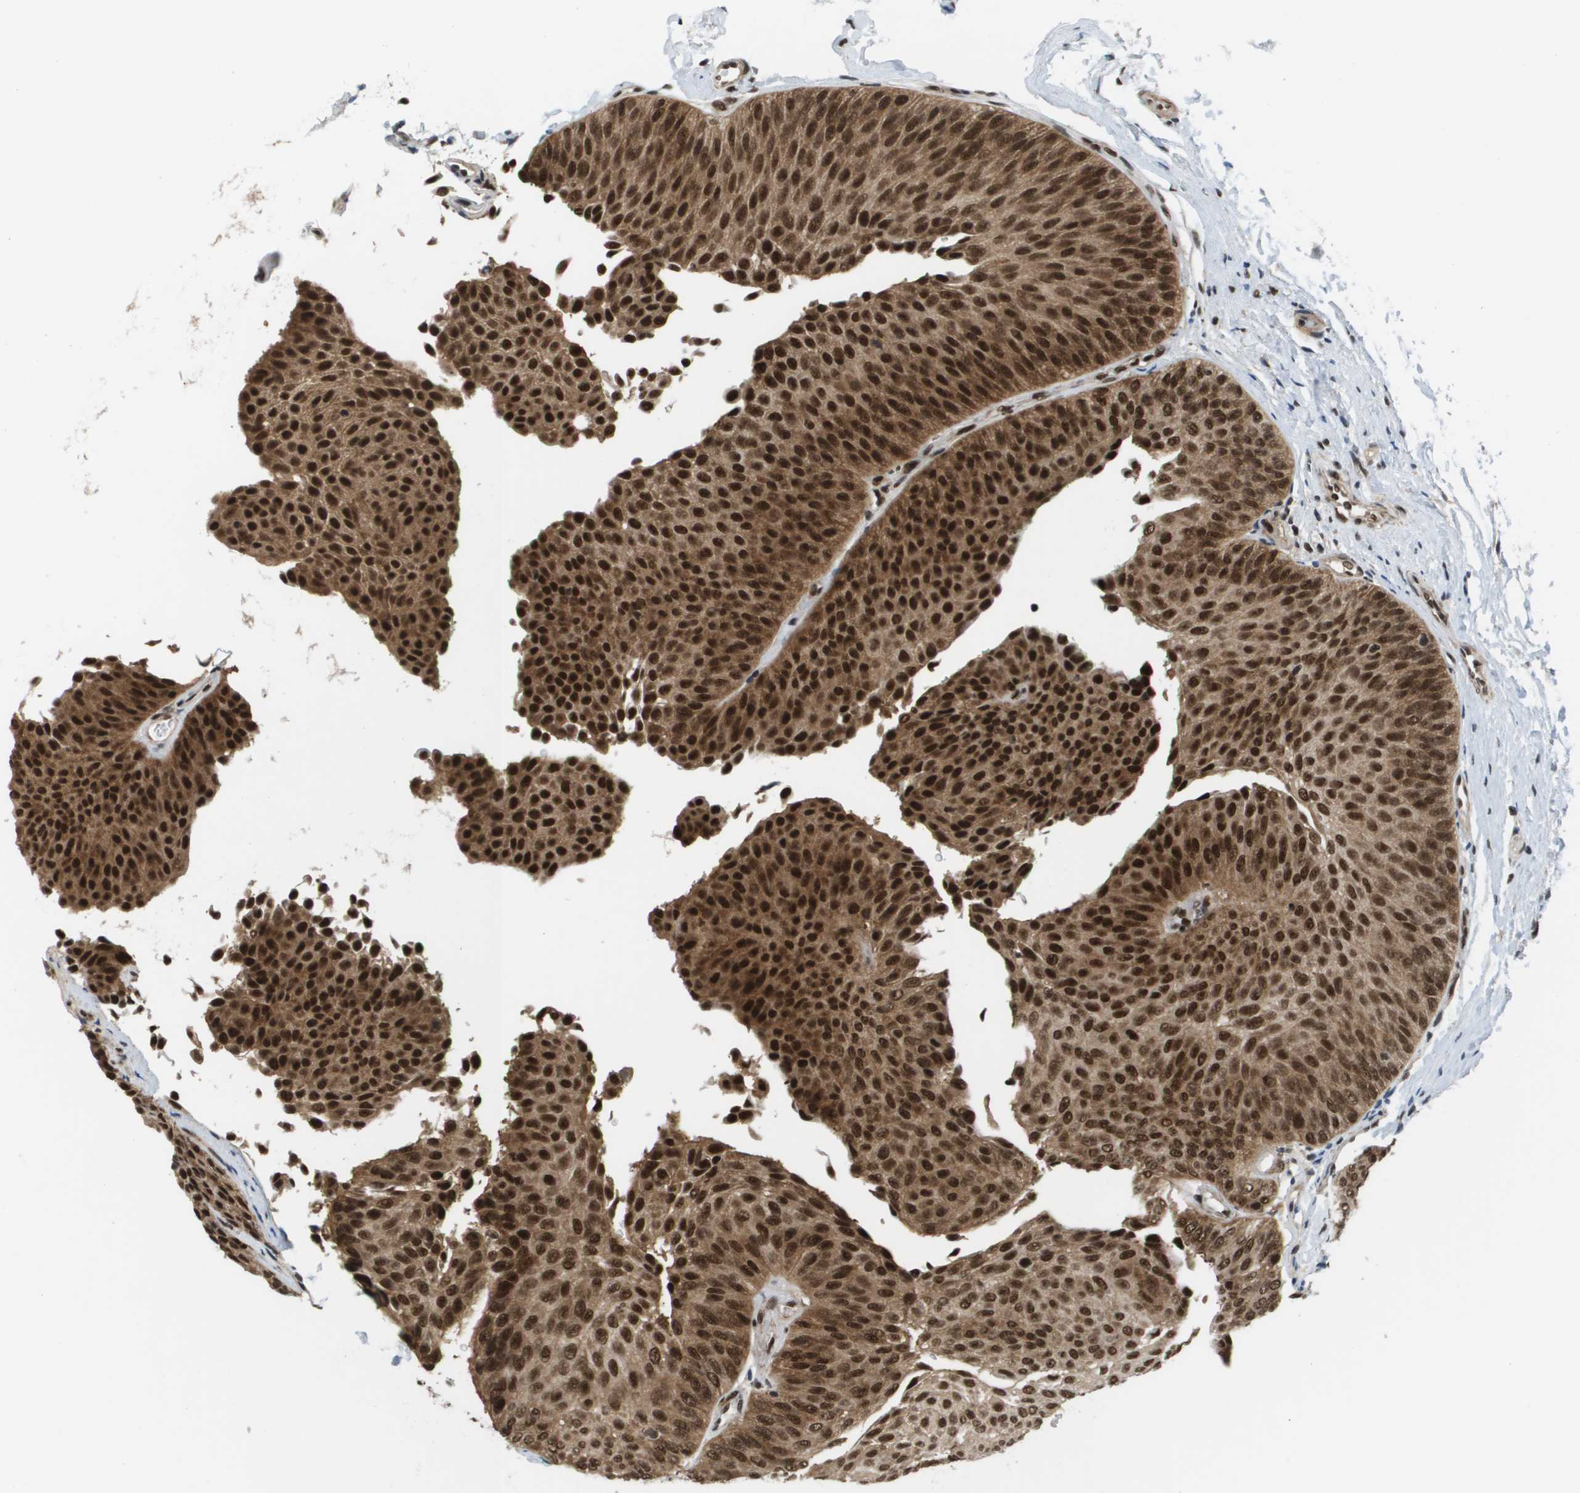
{"staining": {"intensity": "strong", "quantity": ">75%", "location": "cytoplasmic/membranous,nuclear"}, "tissue": "urothelial cancer", "cell_type": "Tumor cells", "image_type": "cancer", "snomed": [{"axis": "morphology", "description": "Urothelial carcinoma, Low grade"}, {"axis": "topography", "description": "Urinary bladder"}], "caption": "Immunohistochemistry (IHC) staining of urothelial carcinoma (low-grade), which demonstrates high levels of strong cytoplasmic/membranous and nuclear positivity in about >75% of tumor cells indicating strong cytoplasmic/membranous and nuclear protein positivity. The staining was performed using DAB (3,3'-diaminobenzidine) (brown) for protein detection and nuclei were counterstained in hematoxylin (blue).", "gene": "PRCC", "patient": {"sex": "female", "age": 60}}